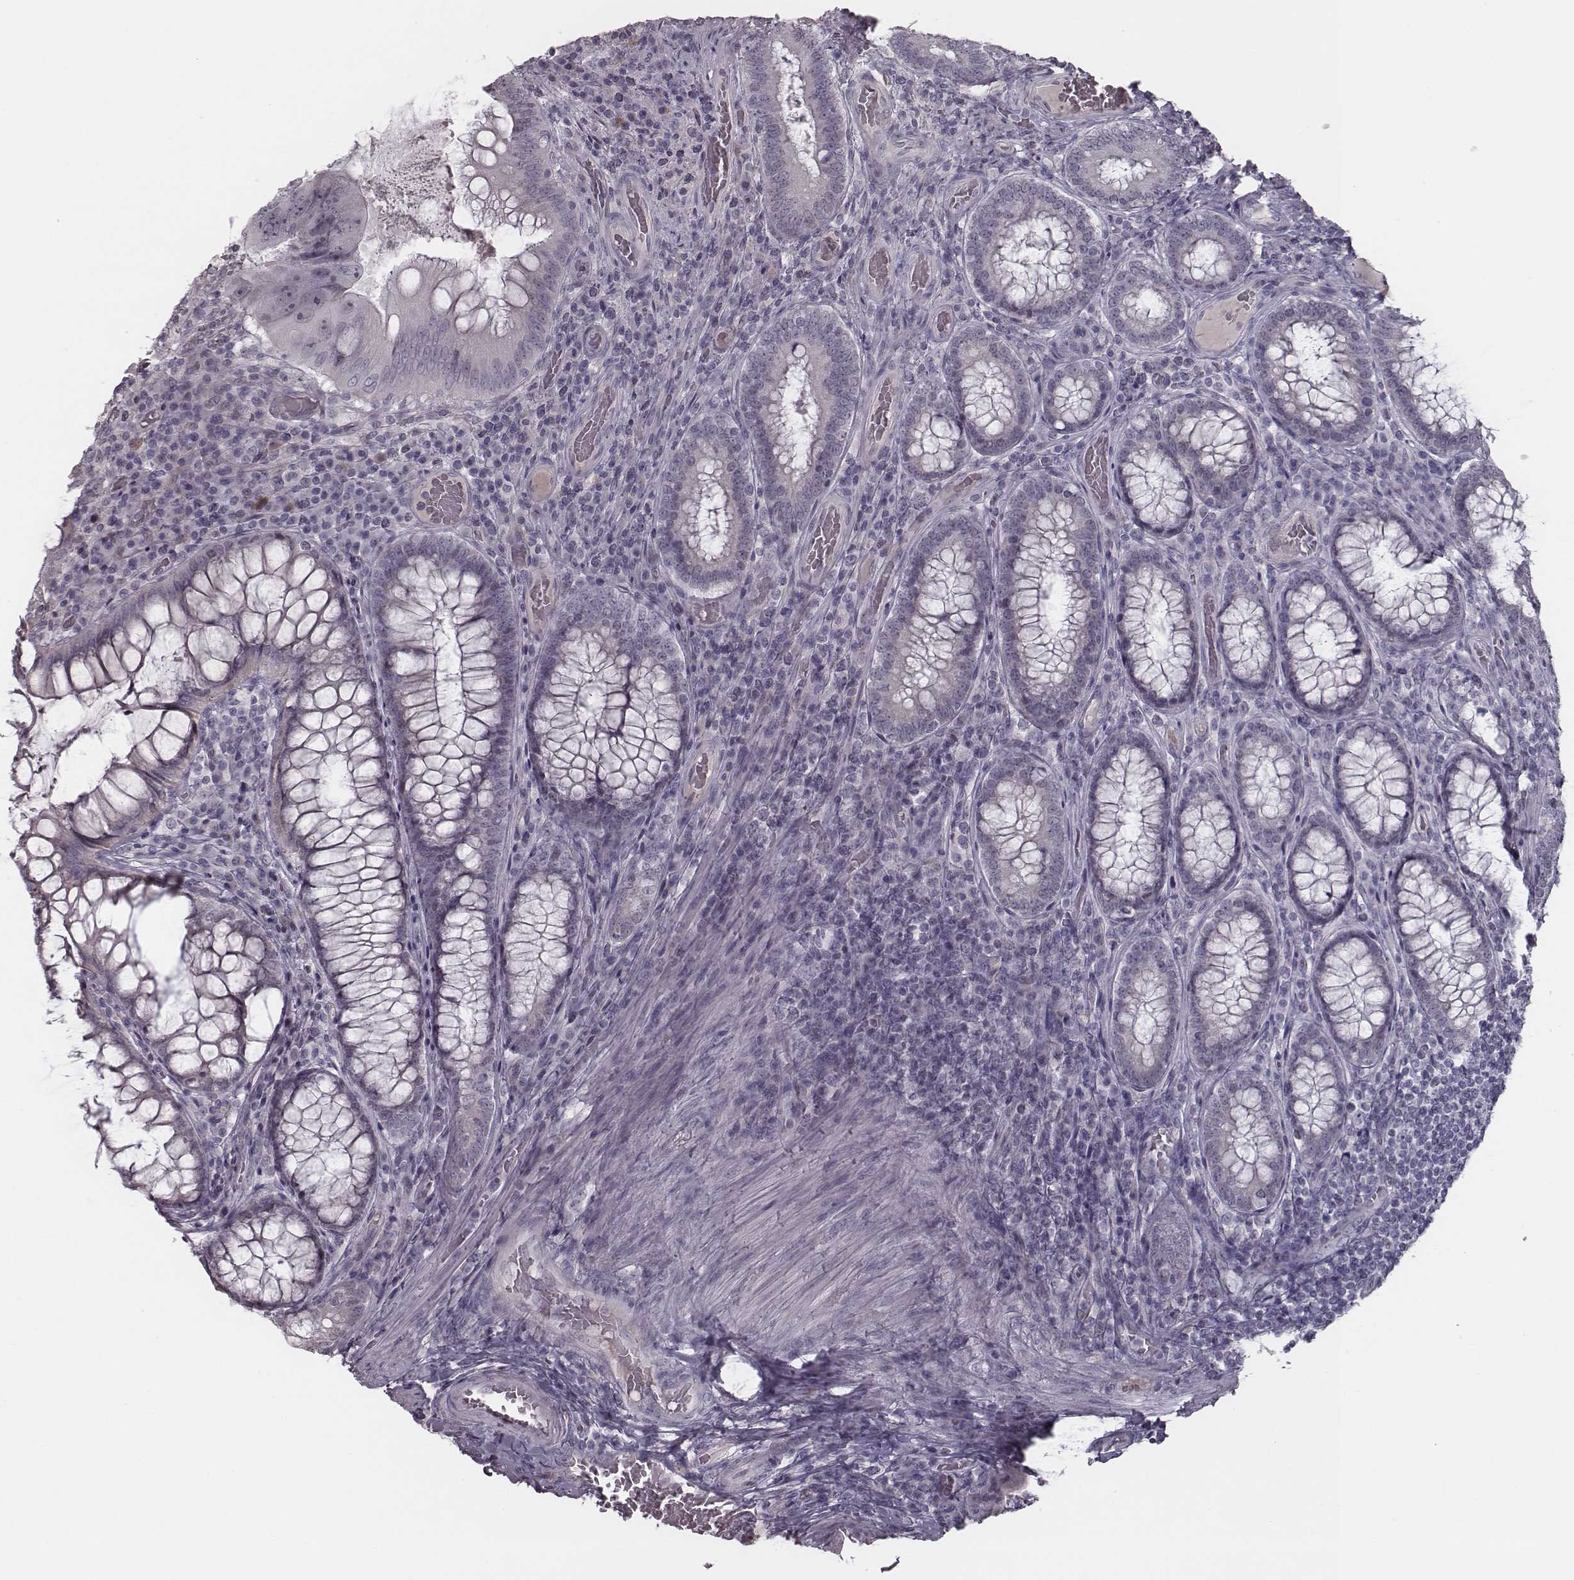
{"staining": {"intensity": "negative", "quantity": "none", "location": "none"}, "tissue": "colorectal cancer", "cell_type": "Tumor cells", "image_type": "cancer", "snomed": [{"axis": "morphology", "description": "Adenocarcinoma, NOS"}, {"axis": "topography", "description": "Colon"}], "caption": "A high-resolution micrograph shows immunohistochemistry (IHC) staining of colorectal cancer (adenocarcinoma), which shows no significant positivity in tumor cells. (DAB (3,3'-diaminobenzidine) immunohistochemistry with hematoxylin counter stain).", "gene": "SEPTIN14", "patient": {"sex": "female", "age": 86}}